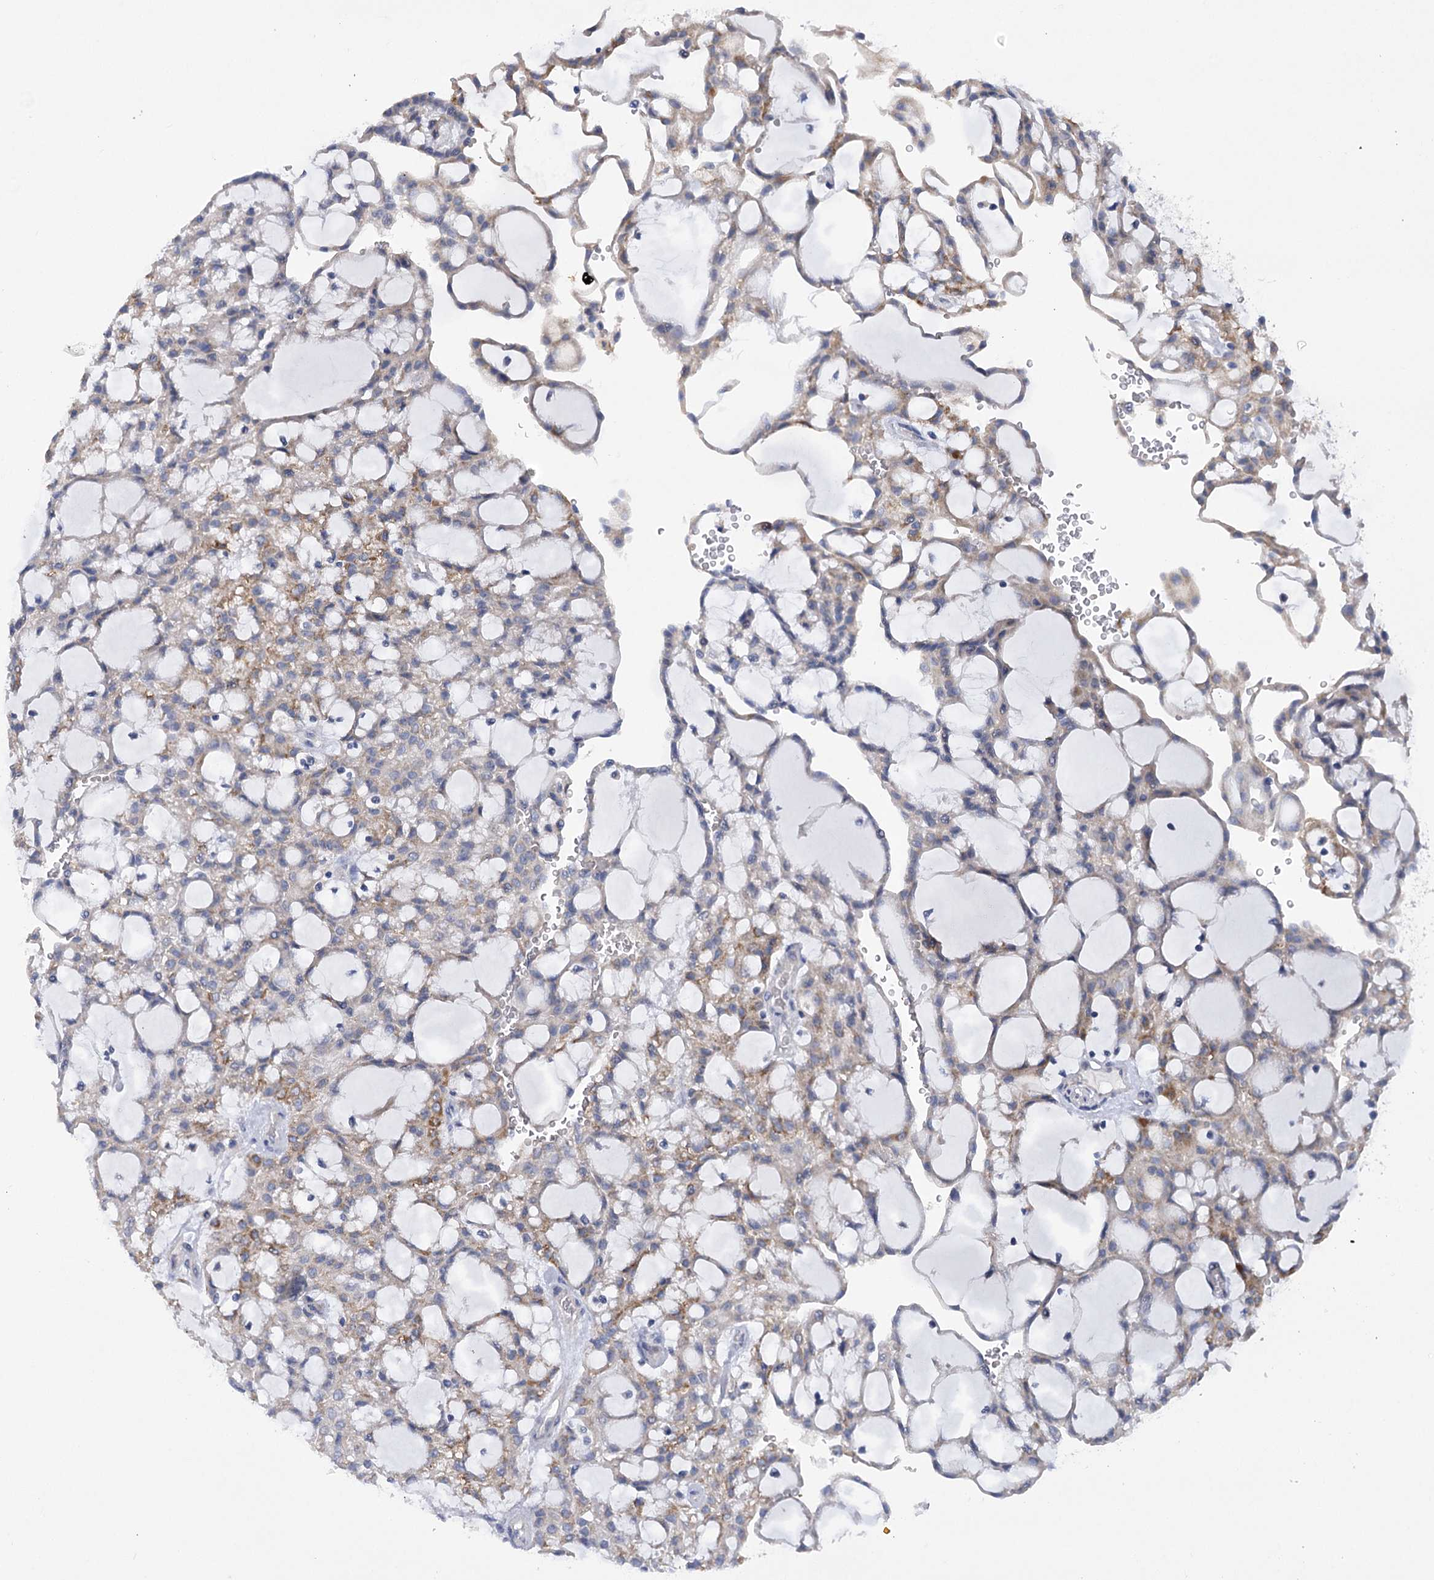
{"staining": {"intensity": "moderate", "quantity": "25%-75%", "location": "cytoplasmic/membranous"}, "tissue": "renal cancer", "cell_type": "Tumor cells", "image_type": "cancer", "snomed": [{"axis": "morphology", "description": "Adenocarcinoma, NOS"}, {"axis": "topography", "description": "Kidney"}], "caption": "Renal cancer (adenocarcinoma) stained for a protein exhibits moderate cytoplasmic/membranous positivity in tumor cells. The staining was performed using DAB (3,3'-diaminobenzidine), with brown indicating positive protein expression. Nuclei are stained blue with hematoxylin.", "gene": "DCUN1D1", "patient": {"sex": "male", "age": 63}}